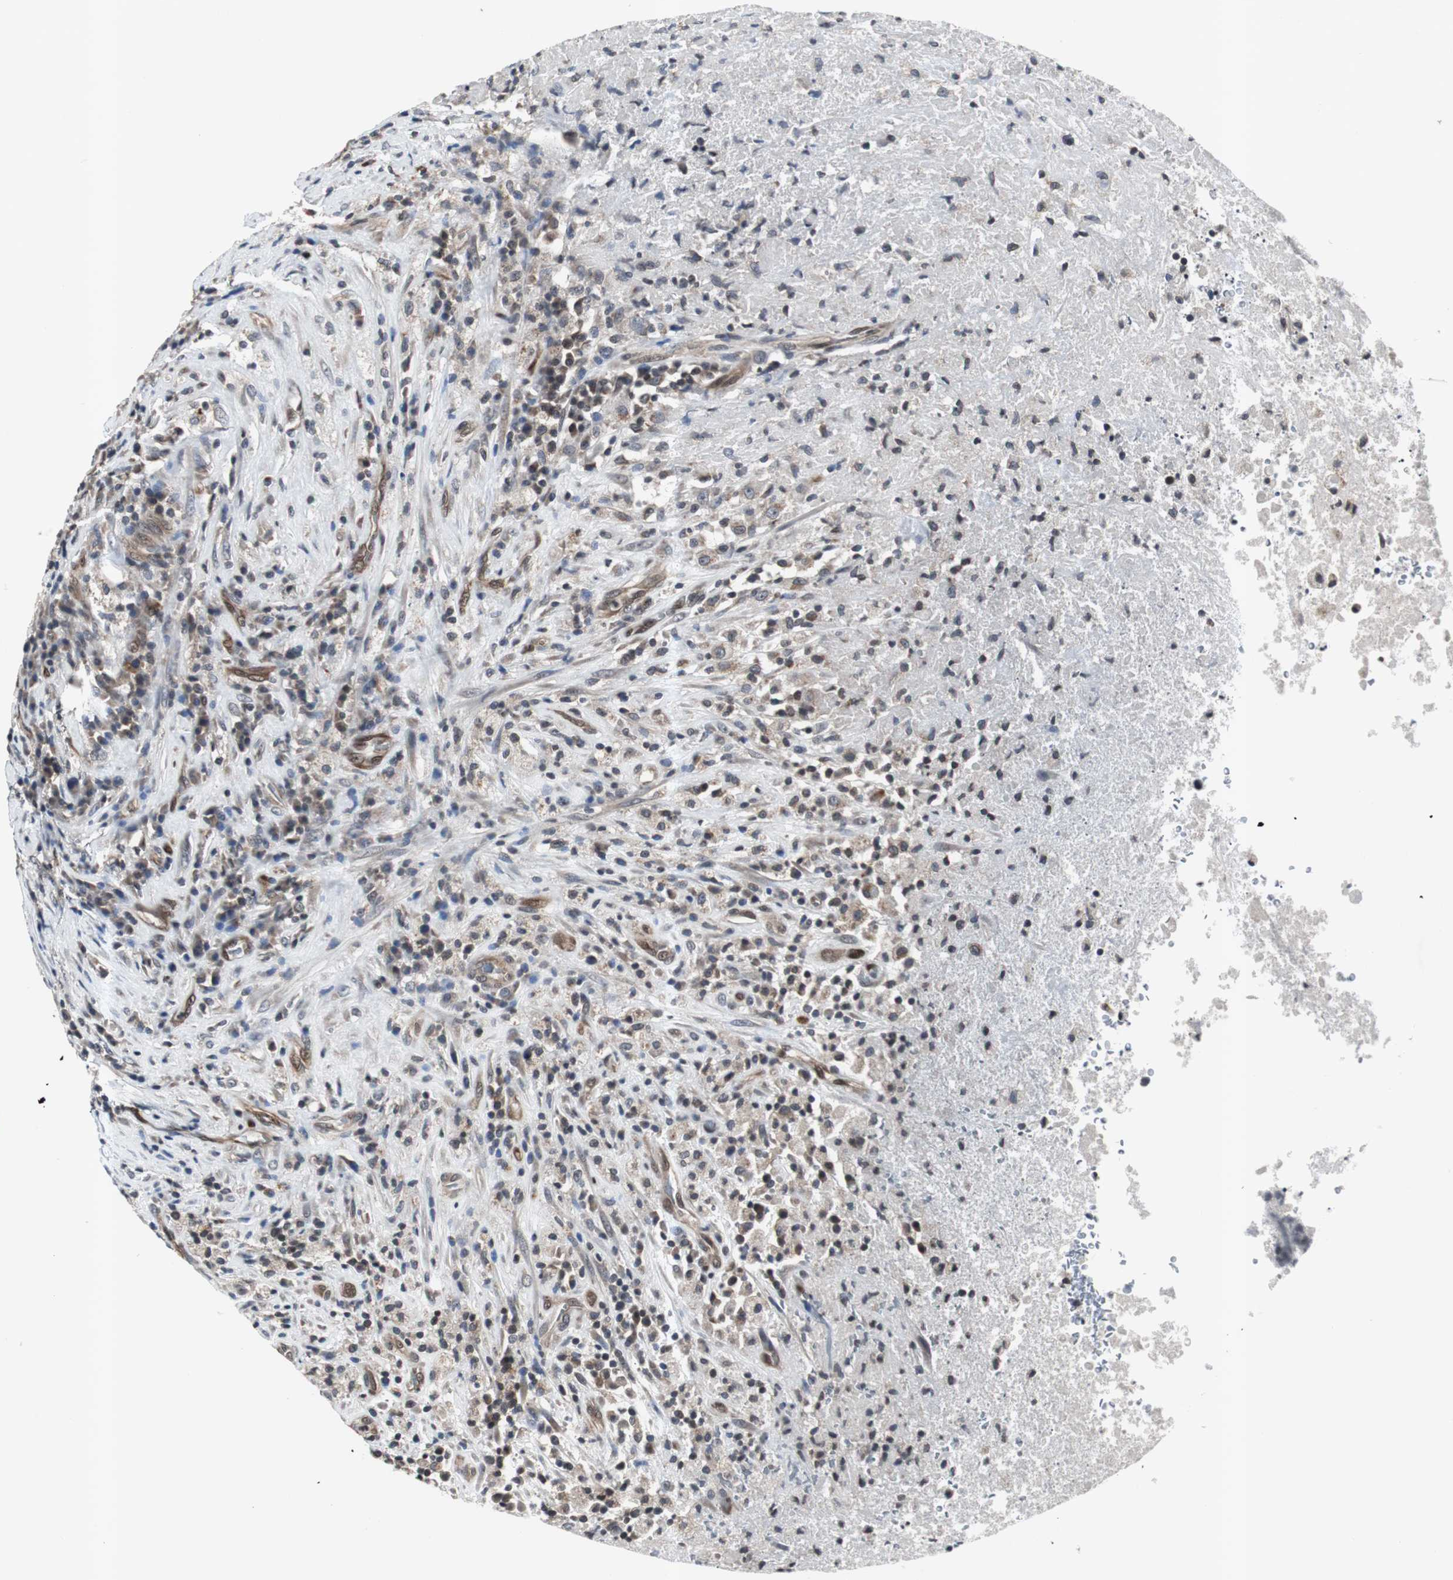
{"staining": {"intensity": "weak", "quantity": ">75%", "location": "cytoplasmic/membranous"}, "tissue": "testis cancer", "cell_type": "Tumor cells", "image_type": "cancer", "snomed": [{"axis": "morphology", "description": "Necrosis, NOS"}, {"axis": "morphology", "description": "Carcinoma, Embryonal, NOS"}, {"axis": "topography", "description": "Testis"}], "caption": "Protein staining by immunohistochemistry (IHC) shows weak cytoplasmic/membranous staining in approximately >75% of tumor cells in embryonal carcinoma (testis).", "gene": "SMAD1", "patient": {"sex": "male", "age": 19}}